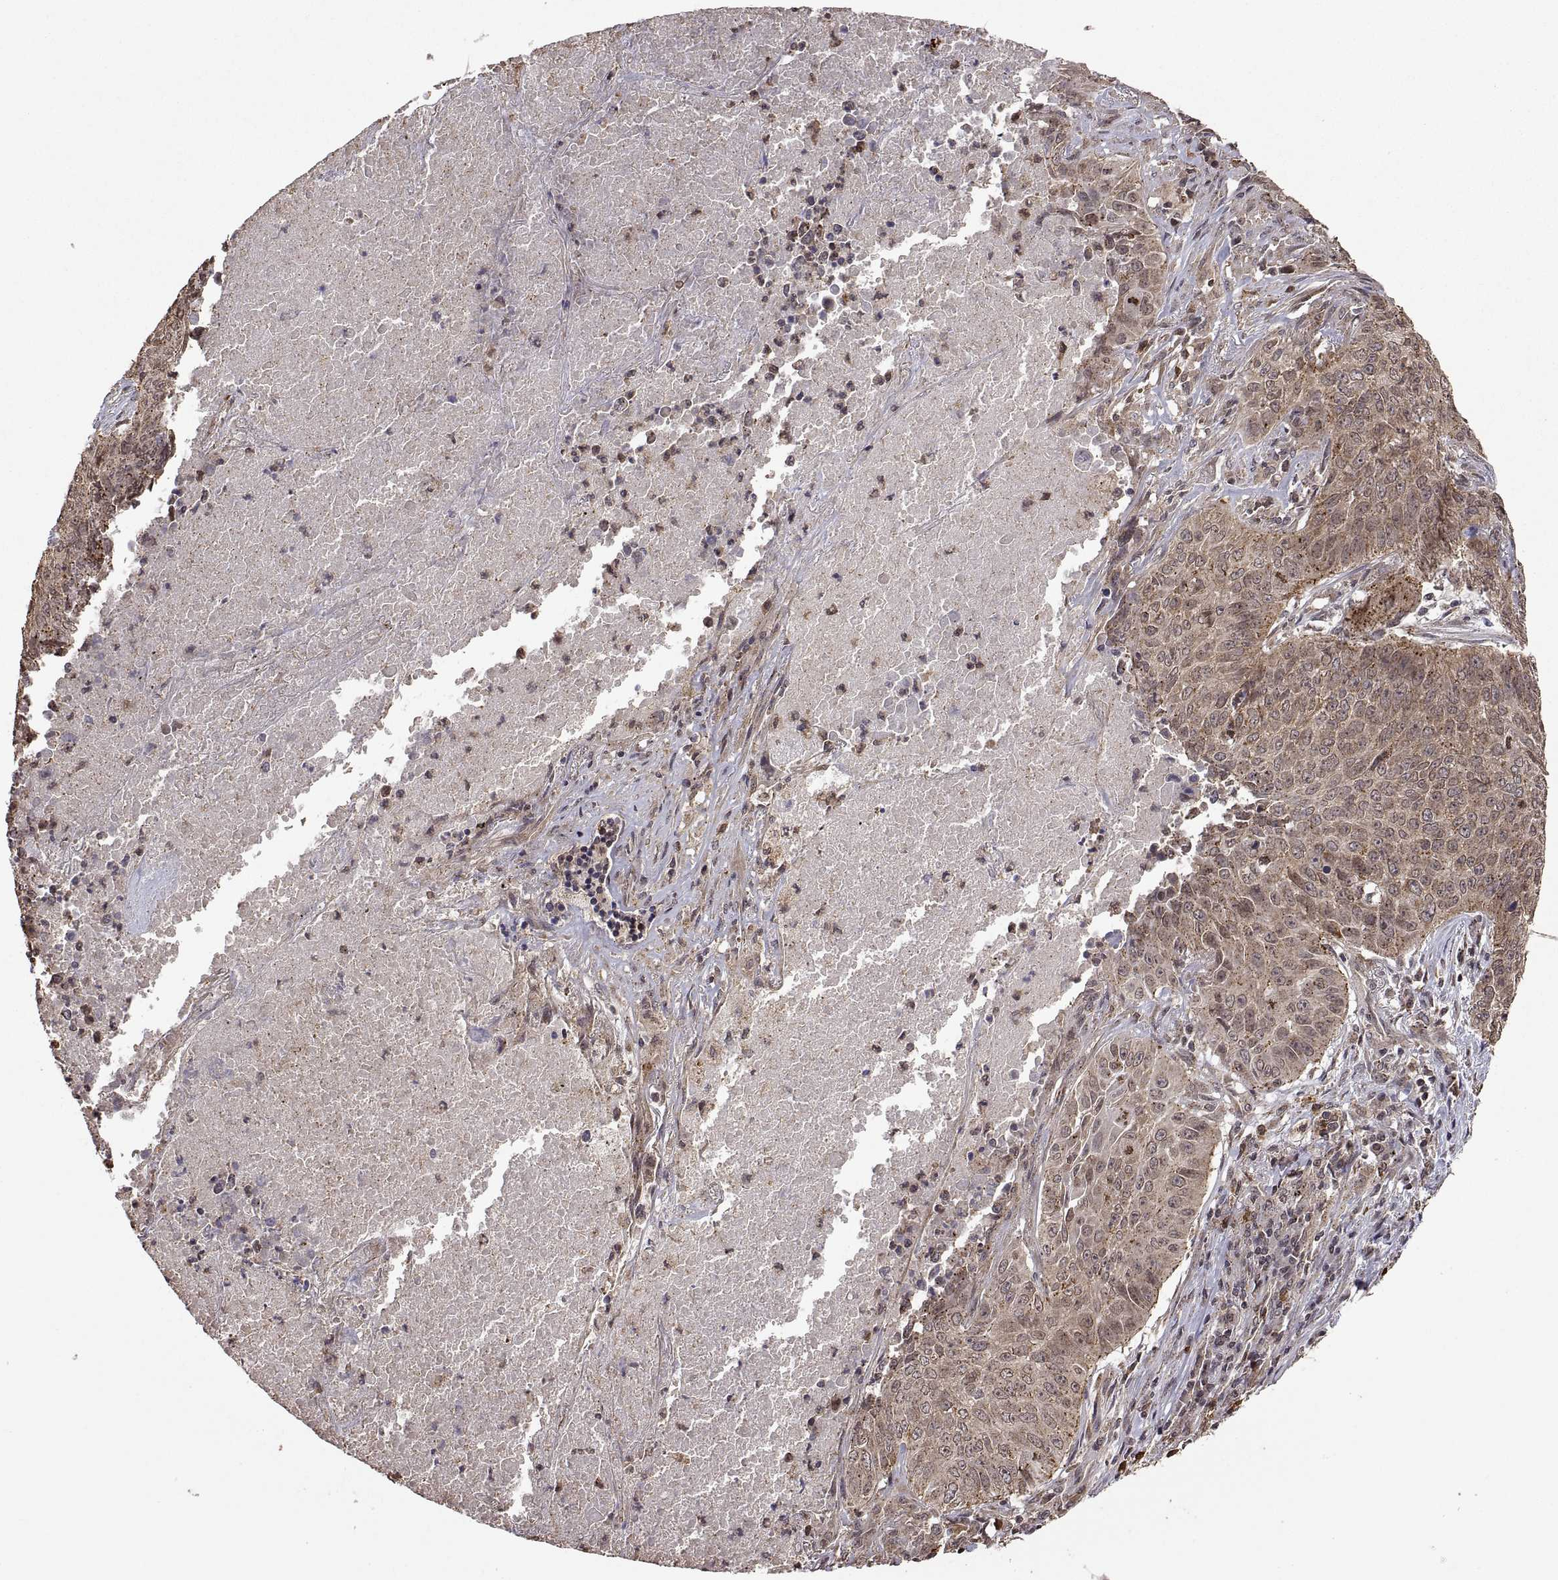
{"staining": {"intensity": "weak", "quantity": ">75%", "location": "cytoplasmic/membranous"}, "tissue": "lung cancer", "cell_type": "Tumor cells", "image_type": "cancer", "snomed": [{"axis": "morphology", "description": "Normal tissue, NOS"}, {"axis": "morphology", "description": "Squamous cell carcinoma, NOS"}, {"axis": "topography", "description": "Bronchus"}, {"axis": "topography", "description": "Lung"}], "caption": "The image reveals staining of squamous cell carcinoma (lung), revealing weak cytoplasmic/membranous protein positivity (brown color) within tumor cells. (brown staining indicates protein expression, while blue staining denotes nuclei).", "gene": "ZNRF2", "patient": {"sex": "male", "age": 64}}